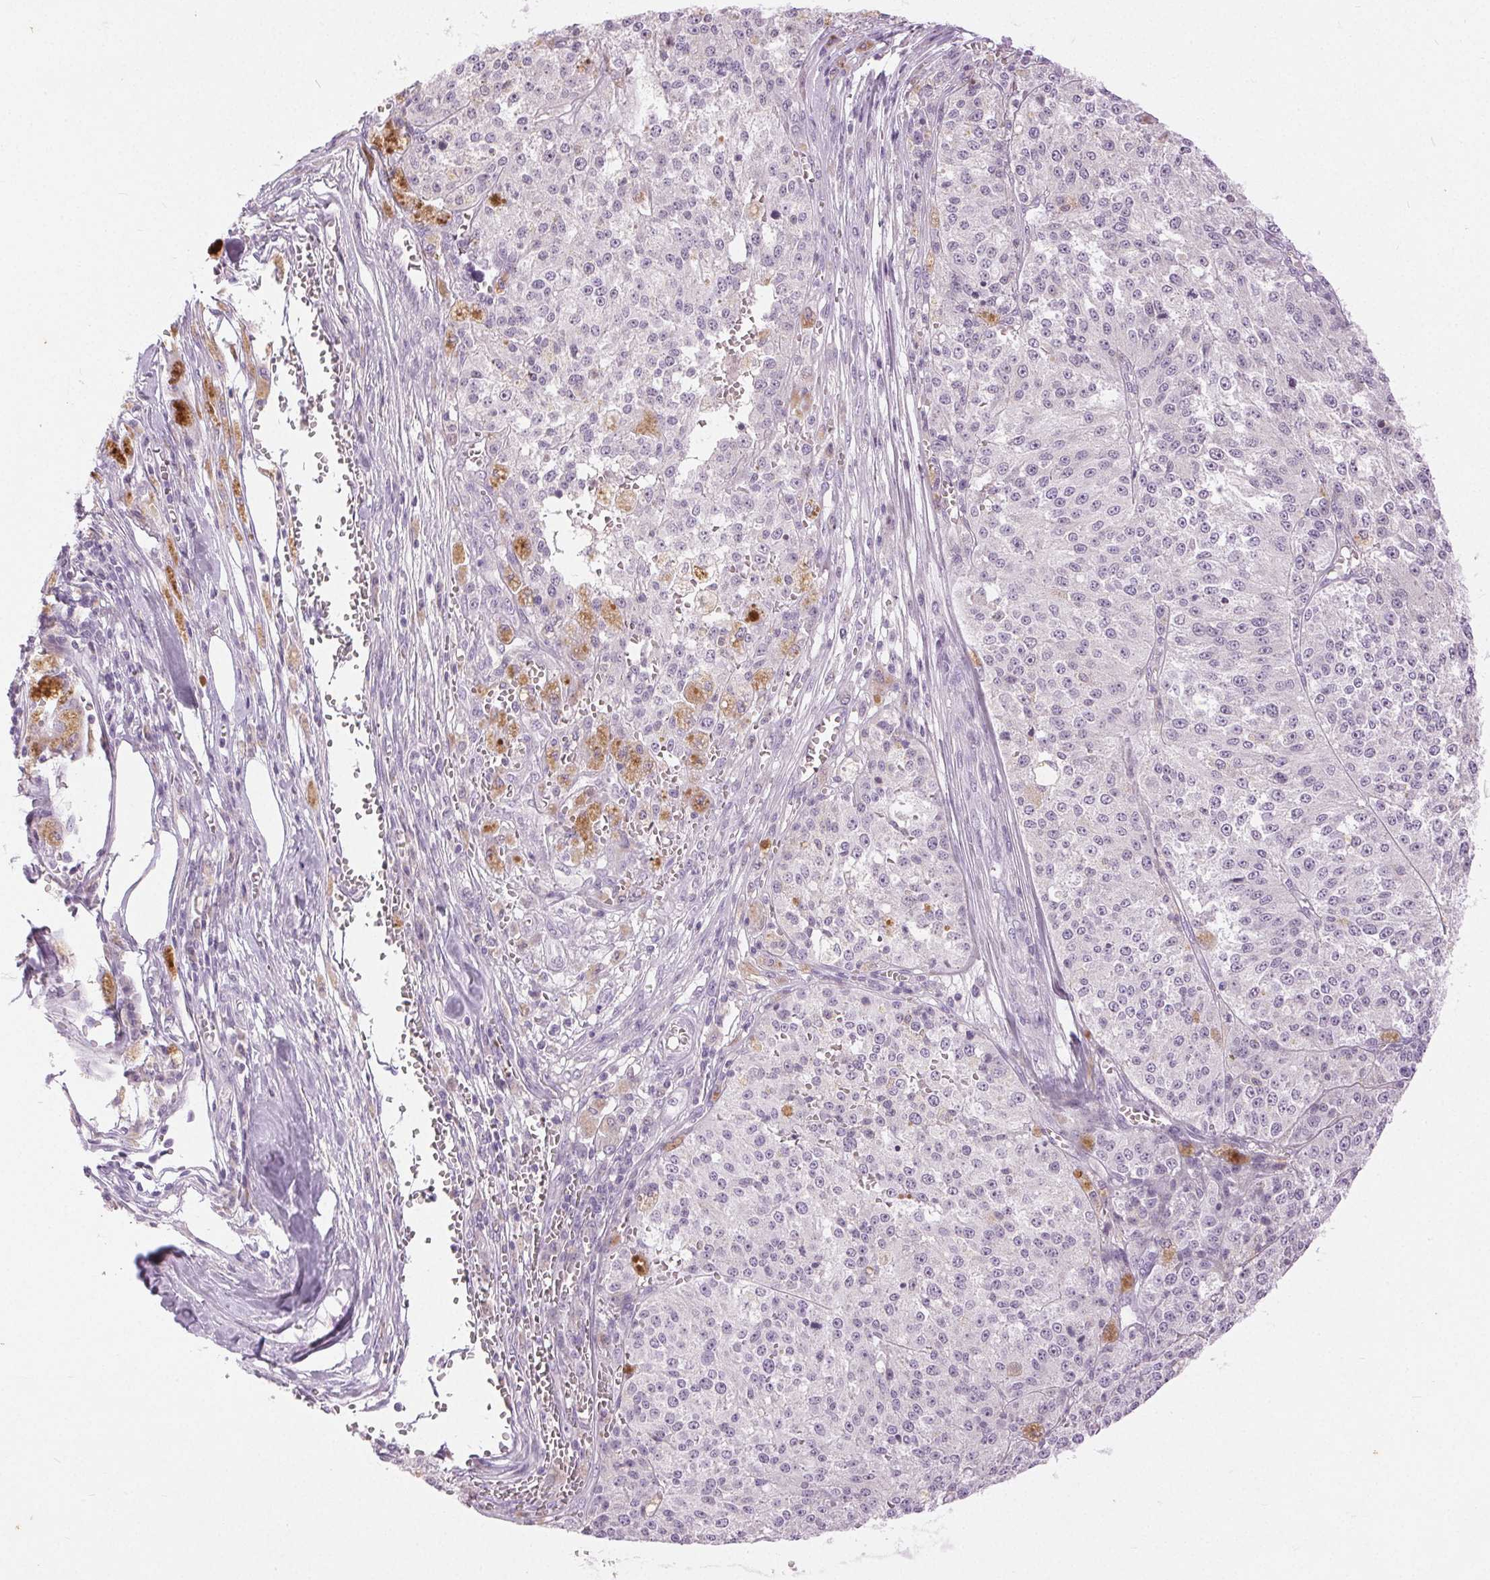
{"staining": {"intensity": "negative", "quantity": "none", "location": "none"}, "tissue": "melanoma", "cell_type": "Tumor cells", "image_type": "cancer", "snomed": [{"axis": "morphology", "description": "Malignant melanoma, Metastatic site"}, {"axis": "topography", "description": "Lymph node"}], "caption": "Immunohistochemistry image of human malignant melanoma (metastatic site) stained for a protein (brown), which shows no staining in tumor cells. (Brightfield microscopy of DAB immunohistochemistry (IHC) at high magnification).", "gene": "DSG3", "patient": {"sex": "female", "age": 64}}